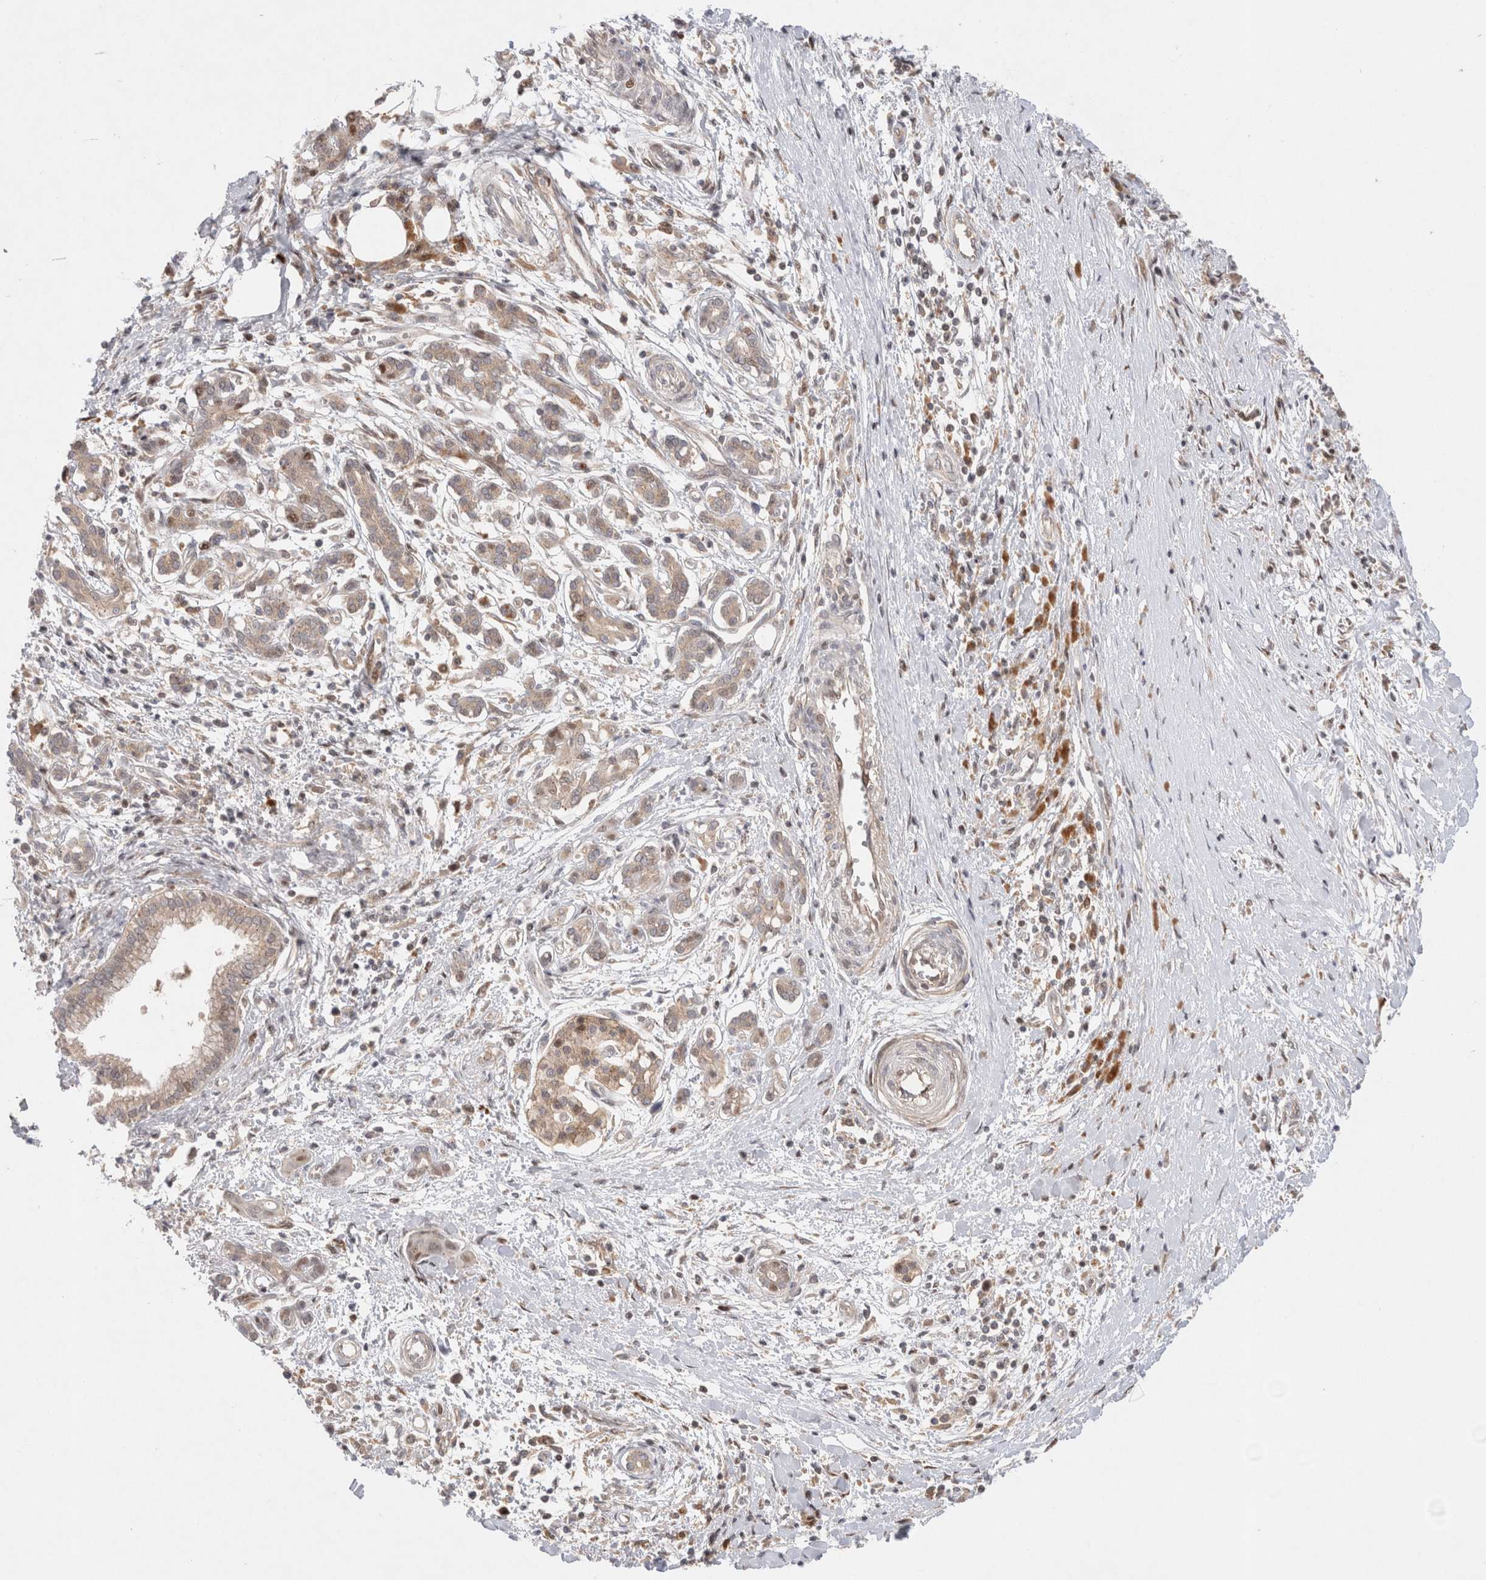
{"staining": {"intensity": "weak", "quantity": ">75%", "location": "cytoplasmic/membranous"}, "tissue": "pancreatic cancer", "cell_type": "Tumor cells", "image_type": "cancer", "snomed": [{"axis": "morphology", "description": "Adenocarcinoma, NOS"}, {"axis": "topography", "description": "Pancreas"}], "caption": "Immunohistochemistry image of neoplastic tissue: human adenocarcinoma (pancreatic) stained using immunohistochemistry (IHC) exhibits low levels of weak protein expression localized specifically in the cytoplasmic/membranous of tumor cells, appearing as a cytoplasmic/membranous brown color.", "gene": "HTT", "patient": {"sex": "male", "age": 58}}